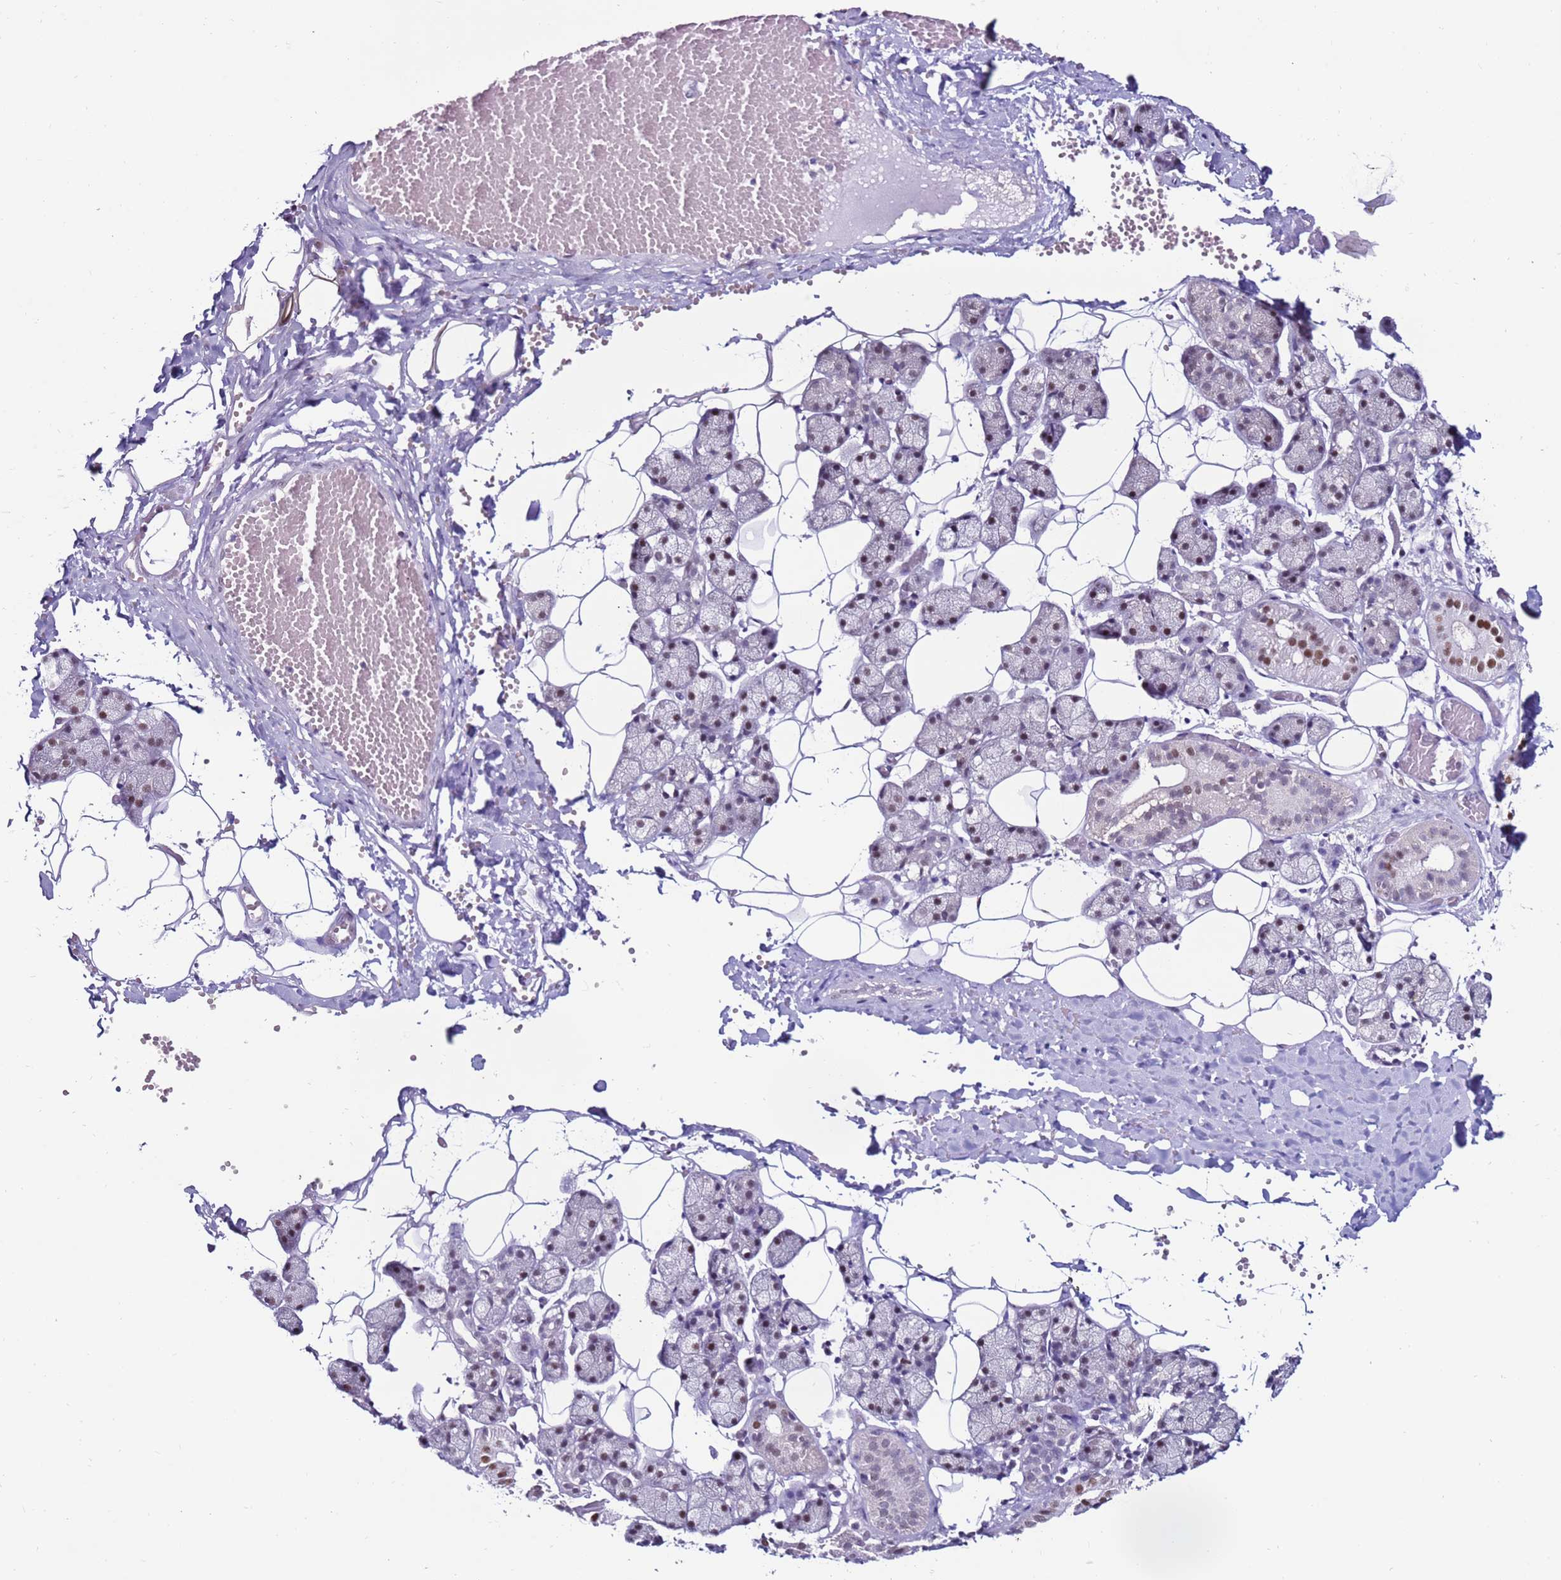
{"staining": {"intensity": "moderate", "quantity": "<25%", "location": "nuclear"}, "tissue": "salivary gland", "cell_type": "Glandular cells", "image_type": "normal", "snomed": [{"axis": "morphology", "description": "Normal tissue, NOS"}, {"axis": "topography", "description": "Salivary gland"}], "caption": "IHC image of benign salivary gland: human salivary gland stained using immunohistochemistry shows low levels of moderate protein expression localized specifically in the nuclear of glandular cells, appearing as a nuclear brown color.", "gene": "KPNA4", "patient": {"sex": "female", "age": 33}}